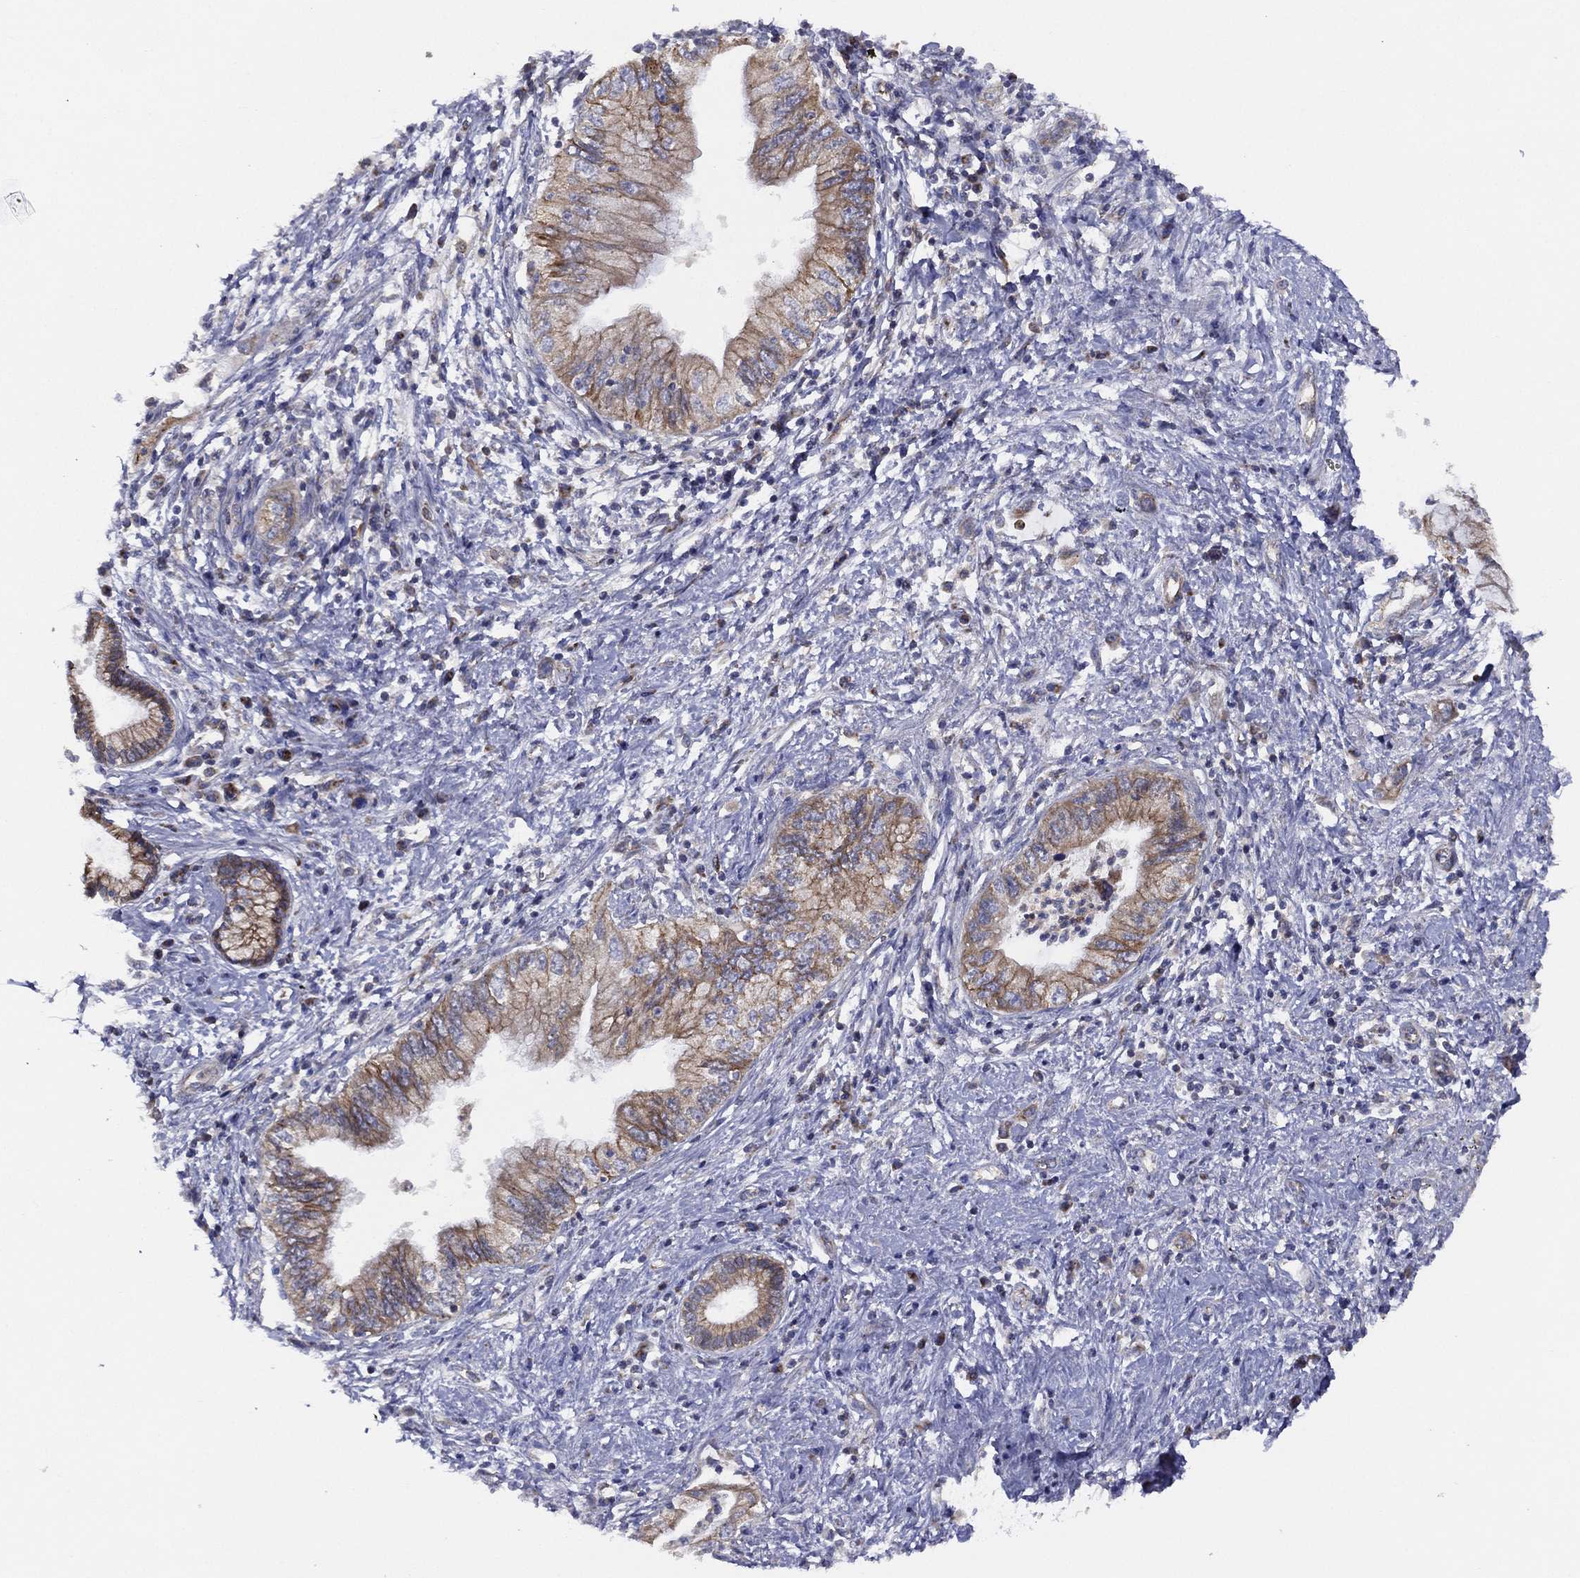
{"staining": {"intensity": "moderate", "quantity": "<25%", "location": "cytoplasmic/membranous"}, "tissue": "pancreatic cancer", "cell_type": "Tumor cells", "image_type": "cancer", "snomed": [{"axis": "morphology", "description": "Adenocarcinoma, NOS"}, {"axis": "topography", "description": "Pancreas"}], "caption": "Human pancreatic cancer (adenocarcinoma) stained with a protein marker exhibits moderate staining in tumor cells.", "gene": "ZNF223", "patient": {"sex": "female", "age": 73}}